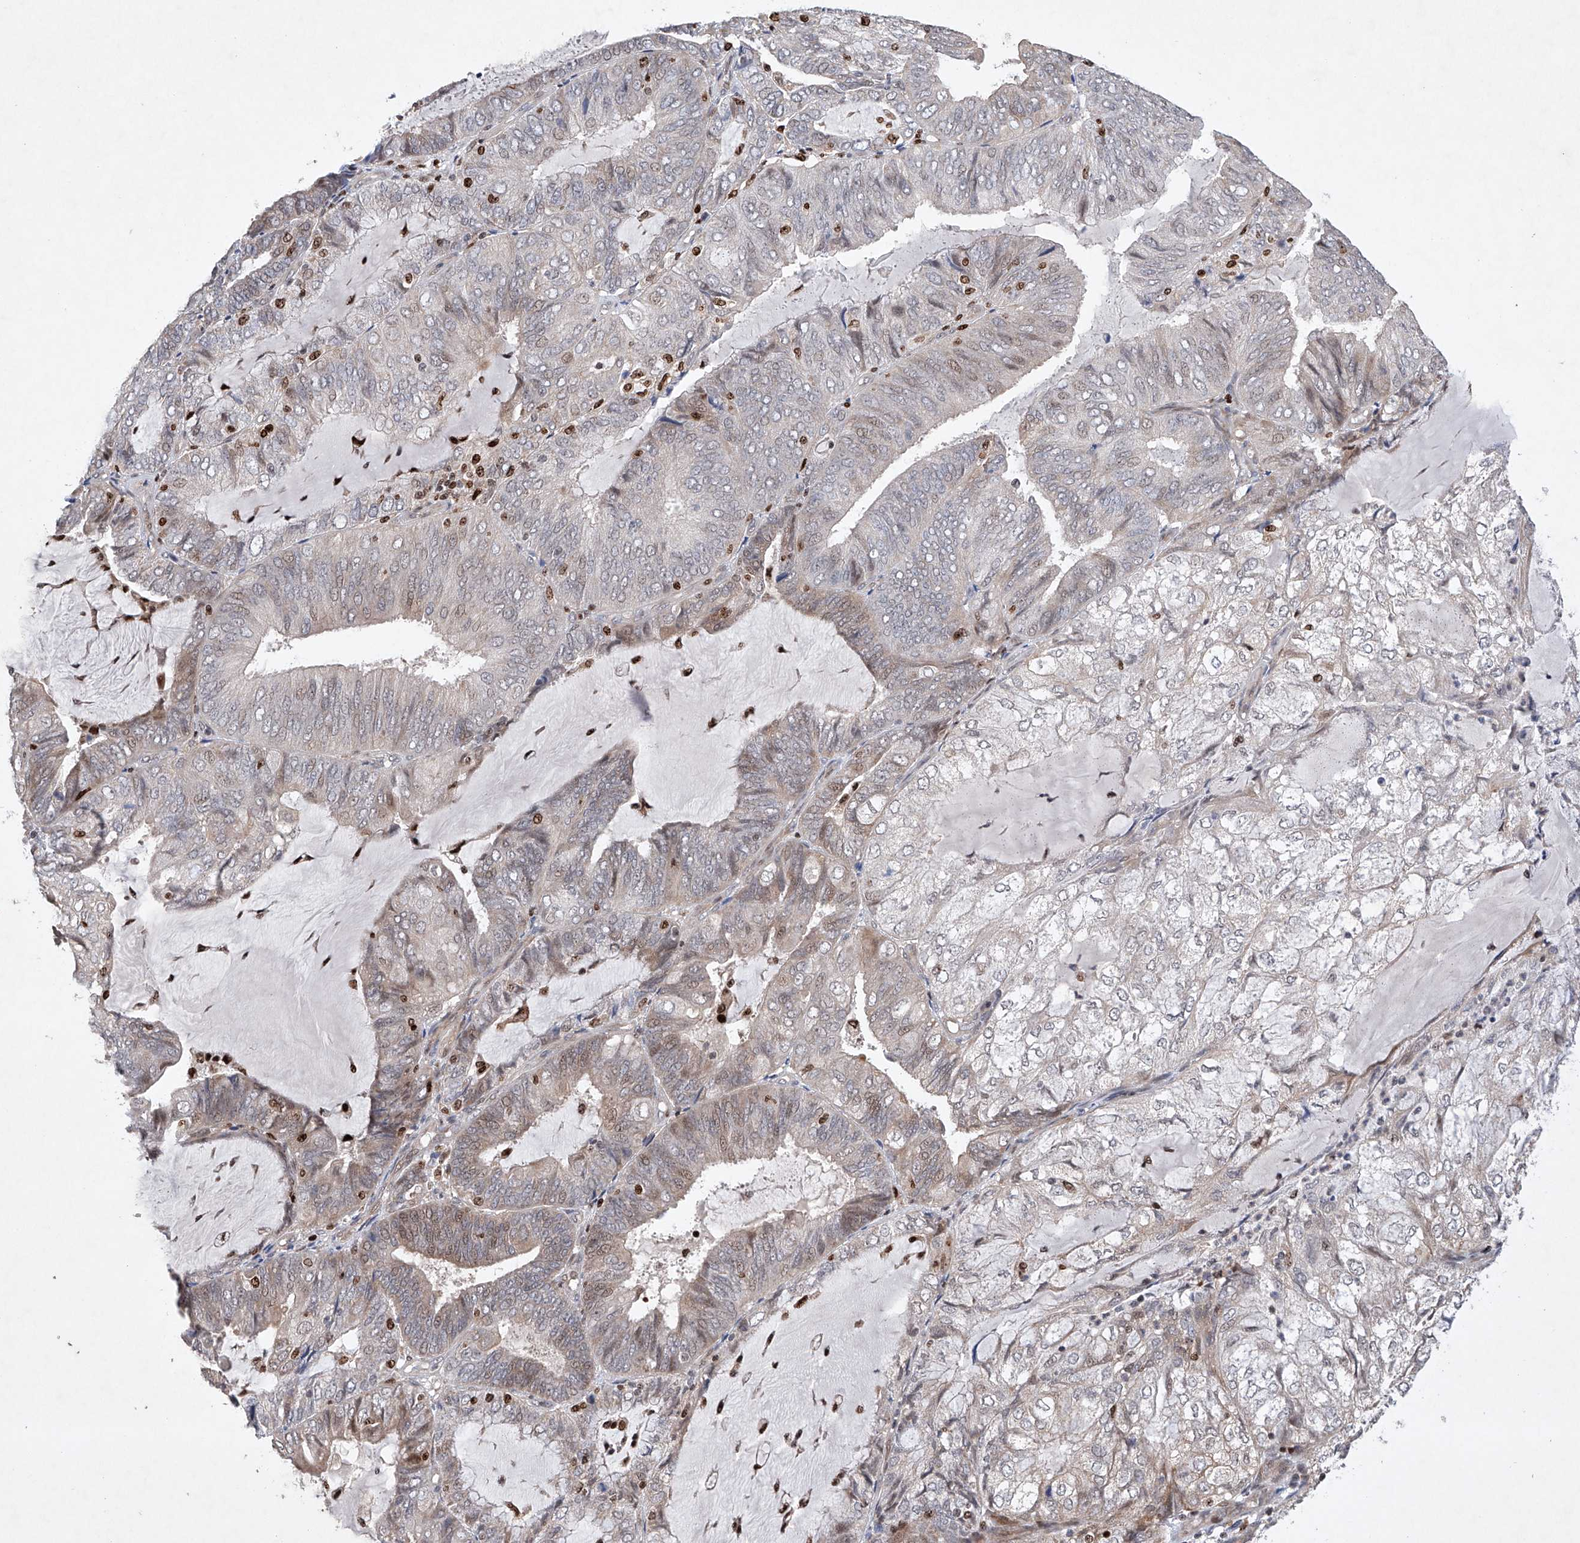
{"staining": {"intensity": "weak", "quantity": "<25%", "location": "cytoplasmic/membranous,nuclear"}, "tissue": "endometrial cancer", "cell_type": "Tumor cells", "image_type": "cancer", "snomed": [{"axis": "morphology", "description": "Adenocarcinoma, NOS"}, {"axis": "topography", "description": "Endometrium"}], "caption": "IHC of human endometrial cancer exhibits no positivity in tumor cells.", "gene": "AFG1L", "patient": {"sex": "female", "age": 81}}